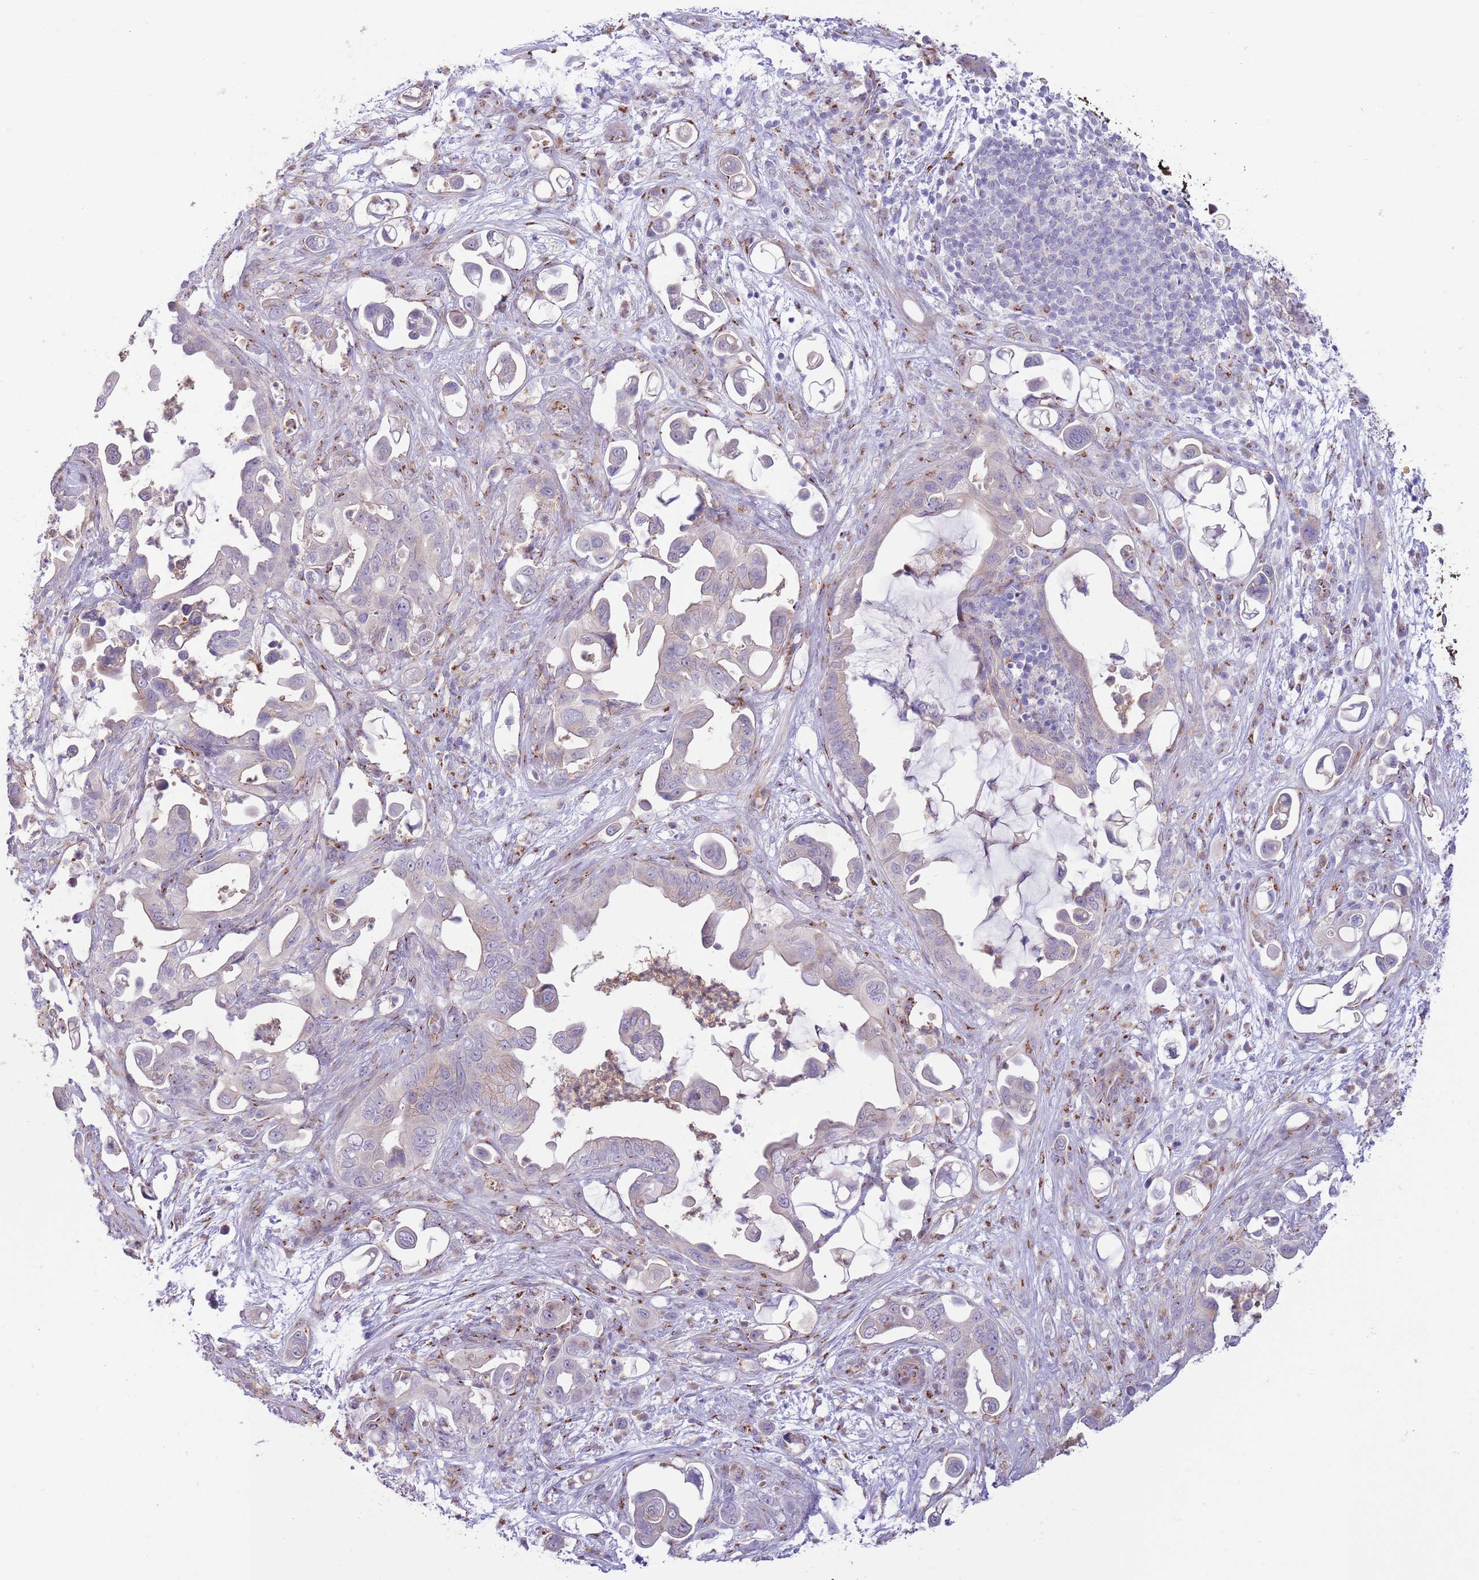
{"staining": {"intensity": "negative", "quantity": "none", "location": "none"}, "tissue": "pancreatic cancer", "cell_type": "Tumor cells", "image_type": "cancer", "snomed": [{"axis": "morphology", "description": "Adenocarcinoma, NOS"}, {"axis": "topography", "description": "Pancreas"}], "caption": "This is a histopathology image of IHC staining of pancreatic adenocarcinoma, which shows no positivity in tumor cells.", "gene": "C20orf96", "patient": {"sex": "male", "age": 61}}